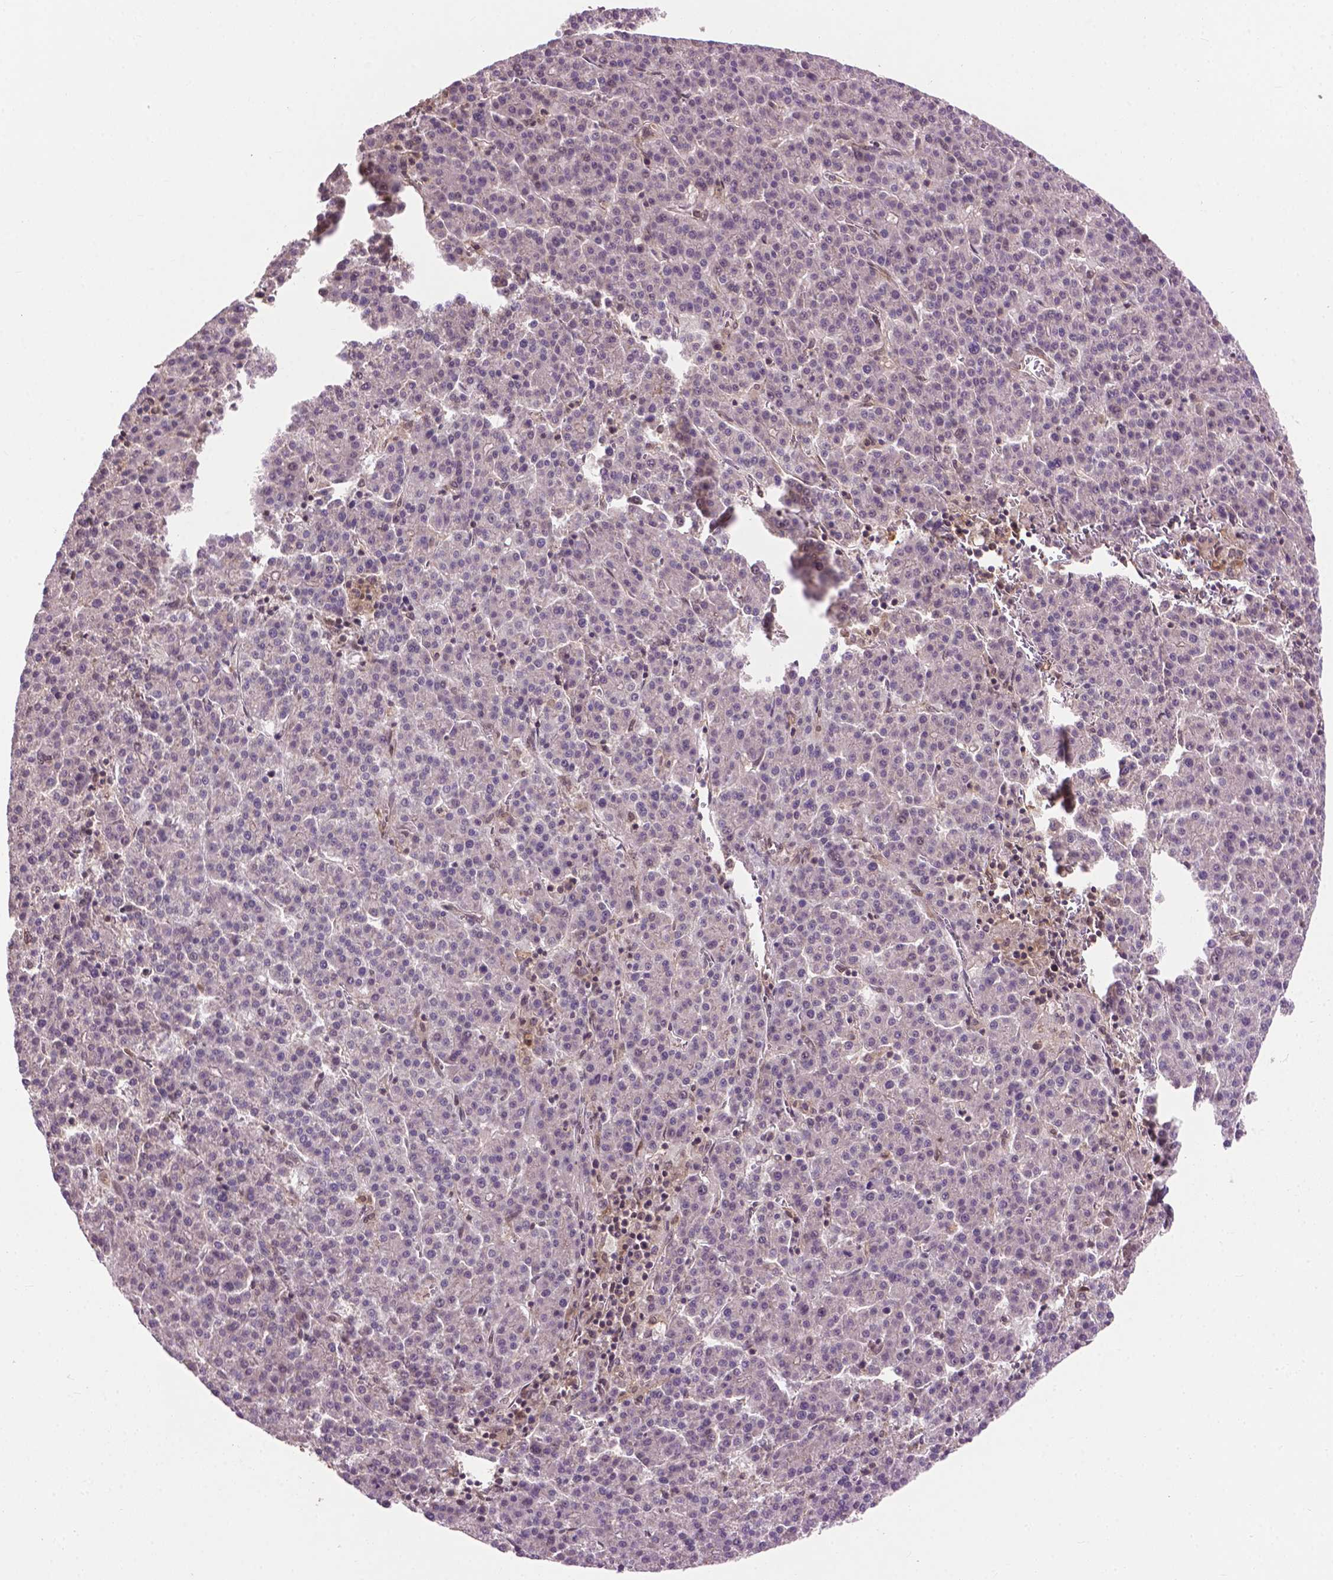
{"staining": {"intensity": "negative", "quantity": "none", "location": "none"}, "tissue": "liver cancer", "cell_type": "Tumor cells", "image_type": "cancer", "snomed": [{"axis": "morphology", "description": "Carcinoma, Hepatocellular, NOS"}, {"axis": "topography", "description": "Liver"}], "caption": "Tumor cells show no significant protein positivity in liver hepatocellular carcinoma.", "gene": "PPP1CB", "patient": {"sex": "female", "age": 58}}